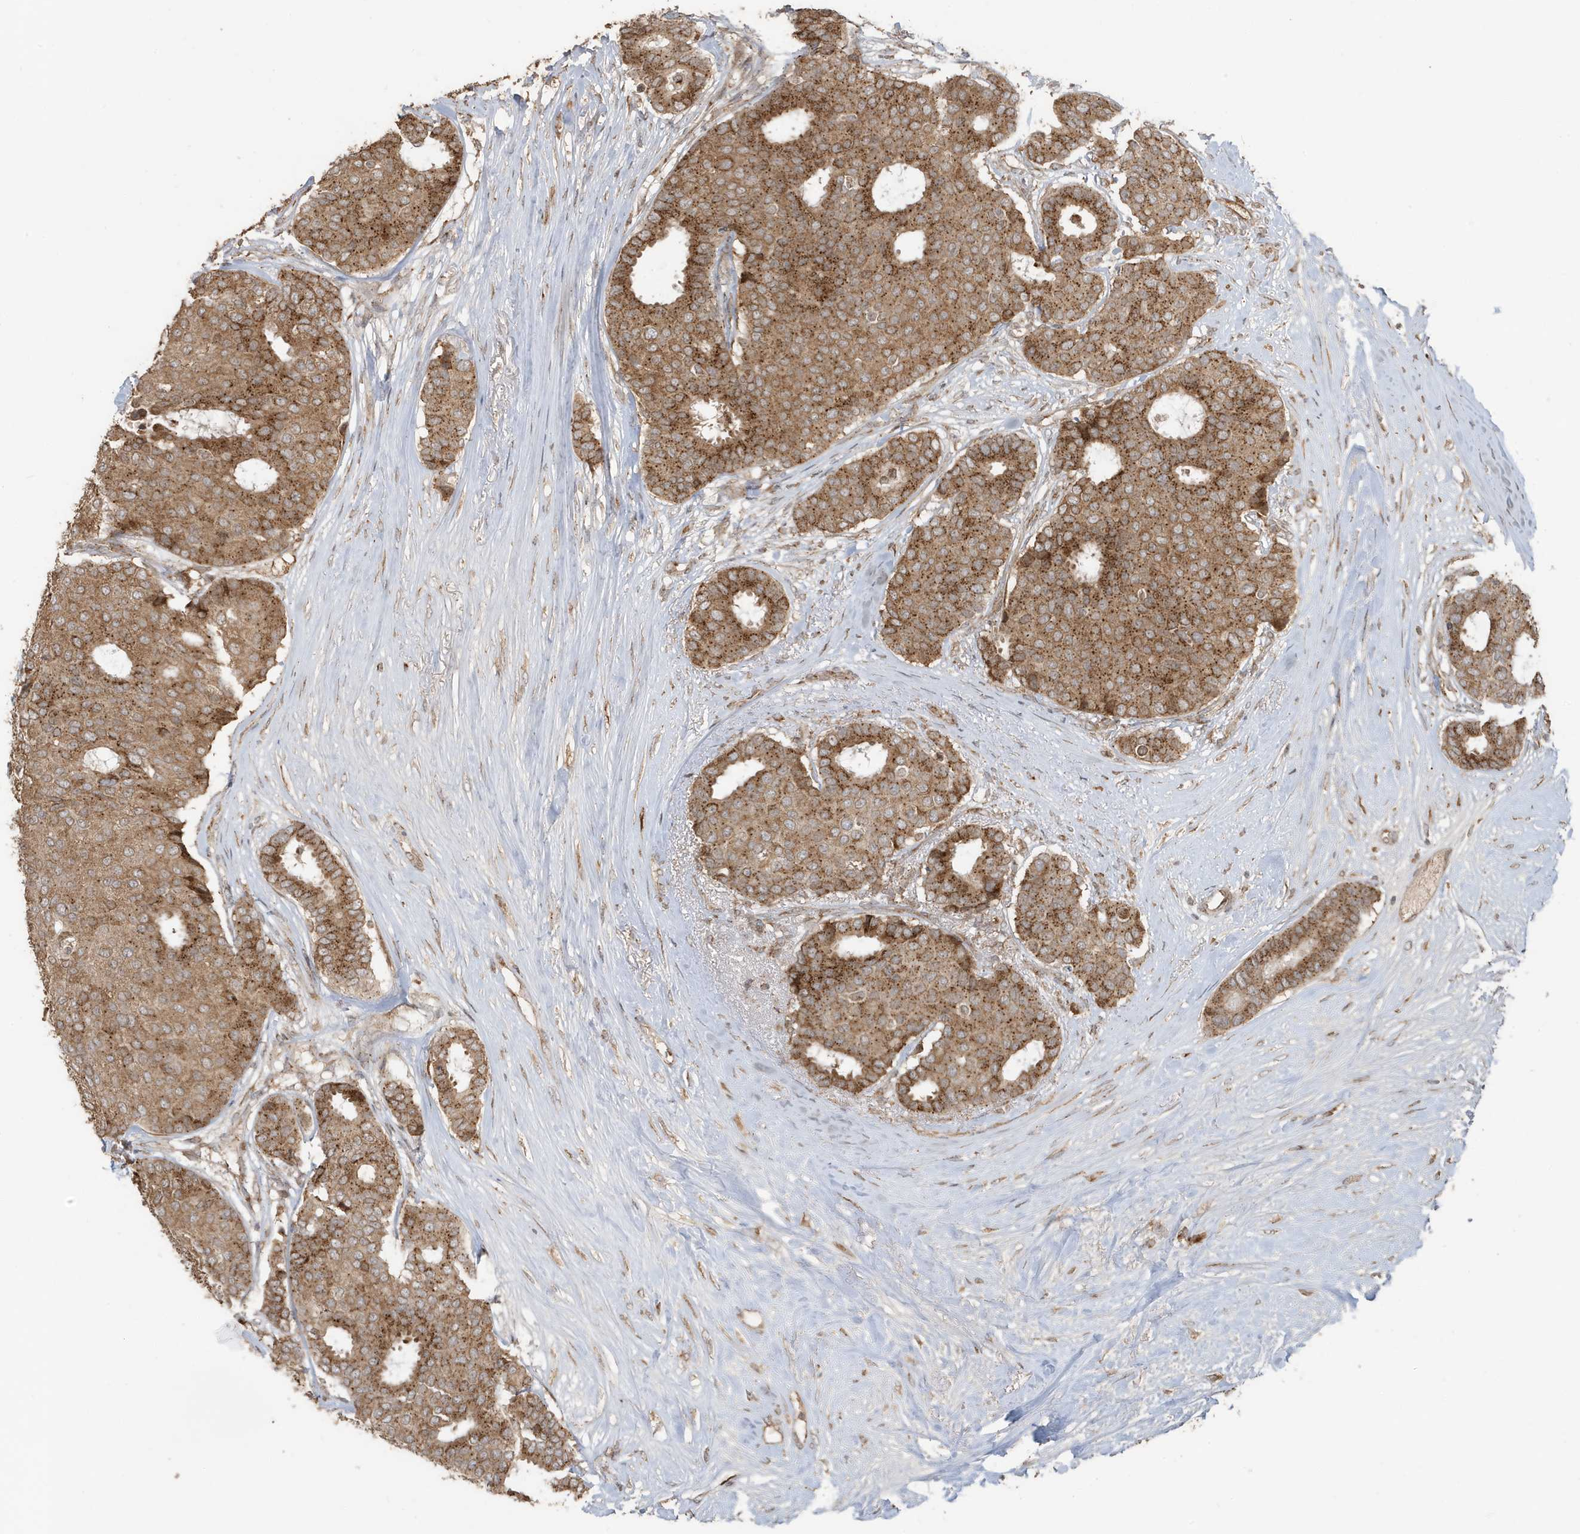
{"staining": {"intensity": "moderate", "quantity": ">75%", "location": "cytoplasmic/membranous"}, "tissue": "breast cancer", "cell_type": "Tumor cells", "image_type": "cancer", "snomed": [{"axis": "morphology", "description": "Duct carcinoma"}, {"axis": "topography", "description": "Breast"}], "caption": "Protein staining exhibits moderate cytoplasmic/membranous positivity in about >75% of tumor cells in breast cancer (invasive ductal carcinoma). (Brightfield microscopy of DAB IHC at high magnification).", "gene": "RER1", "patient": {"sex": "female", "age": 75}}